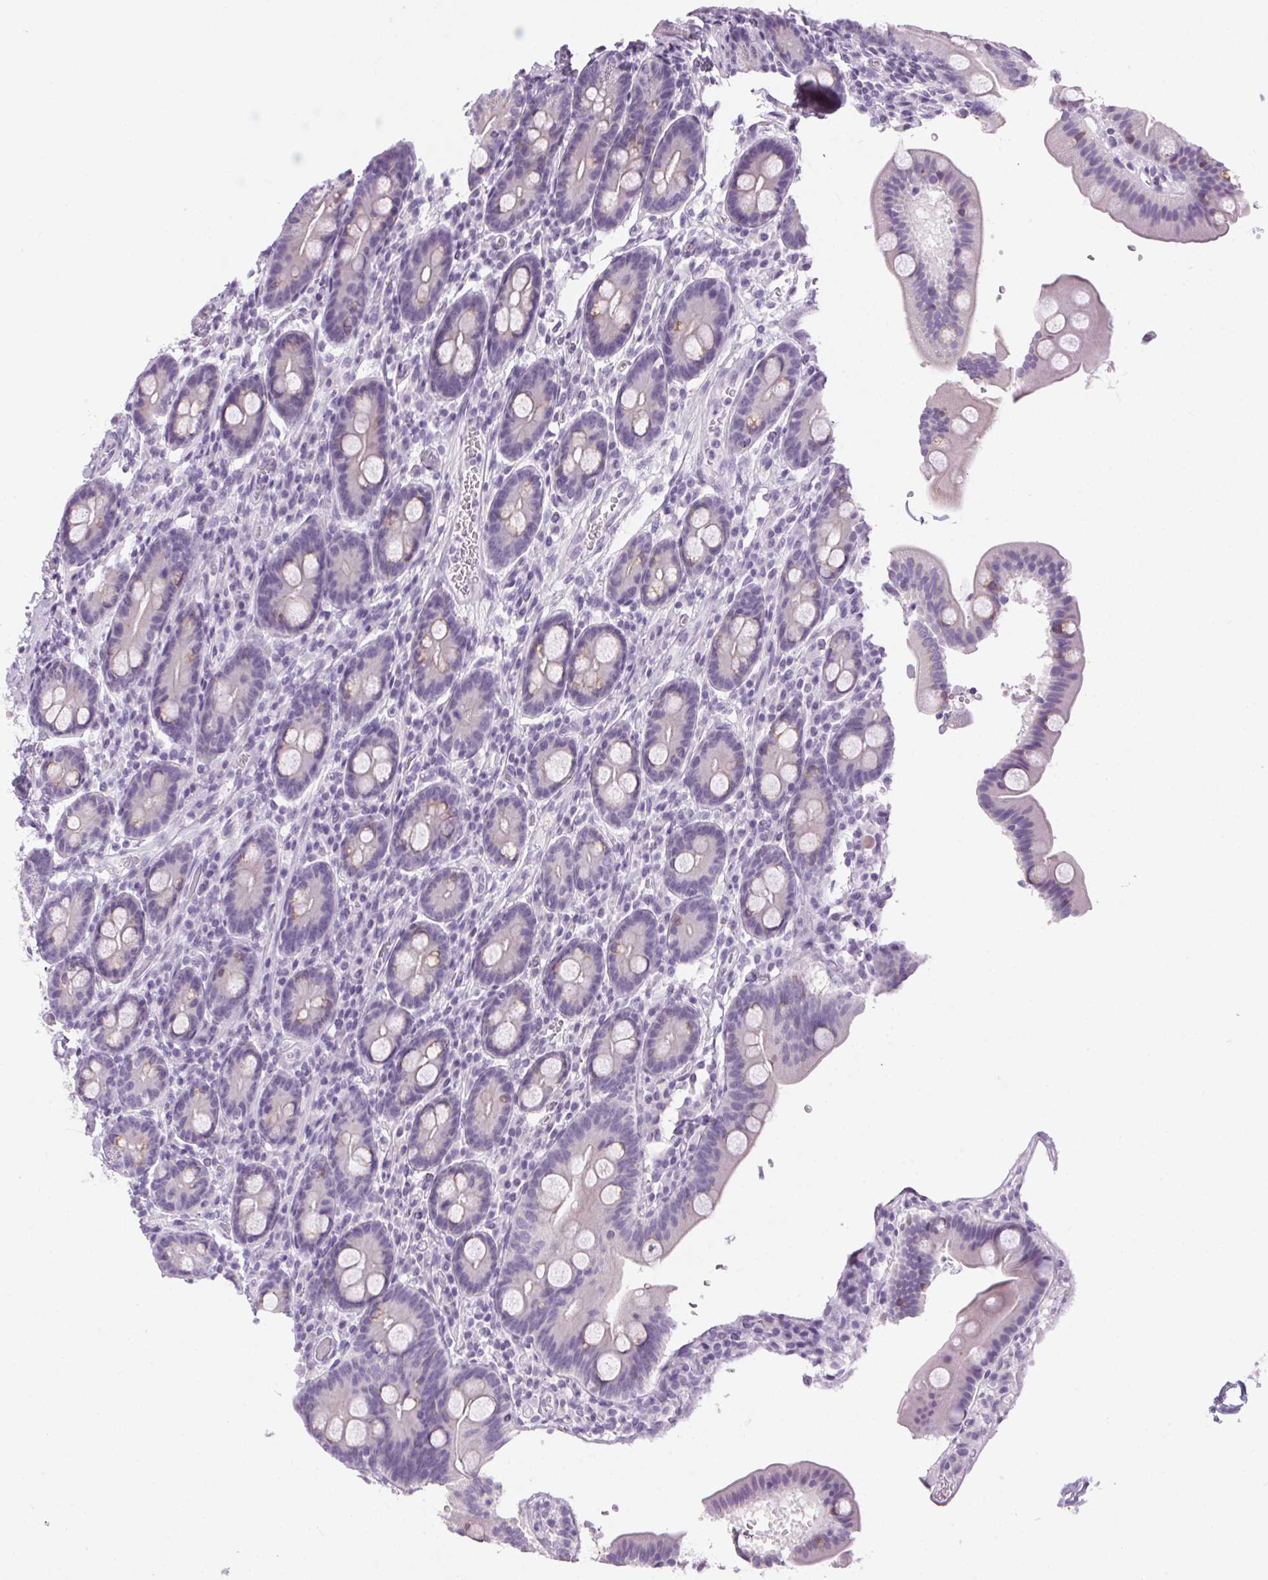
{"staining": {"intensity": "negative", "quantity": "none", "location": "none"}, "tissue": "duodenum", "cell_type": "Glandular cells", "image_type": "normal", "snomed": [{"axis": "morphology", "description": "Normal tissue, NOS"}, {"axis": "topography", "description": "Pancreas"}, {"axis": "topography", "description": "Duodenum"}], "caption": "A micrograph of human duodenum is negative for staining in glandular cells. (DAB (3,3'-diaminobenzidine) IHC with hematoxylin counter stain).", "gene": "POPDC2", "patient": {"sex": "male", "age": 59}}